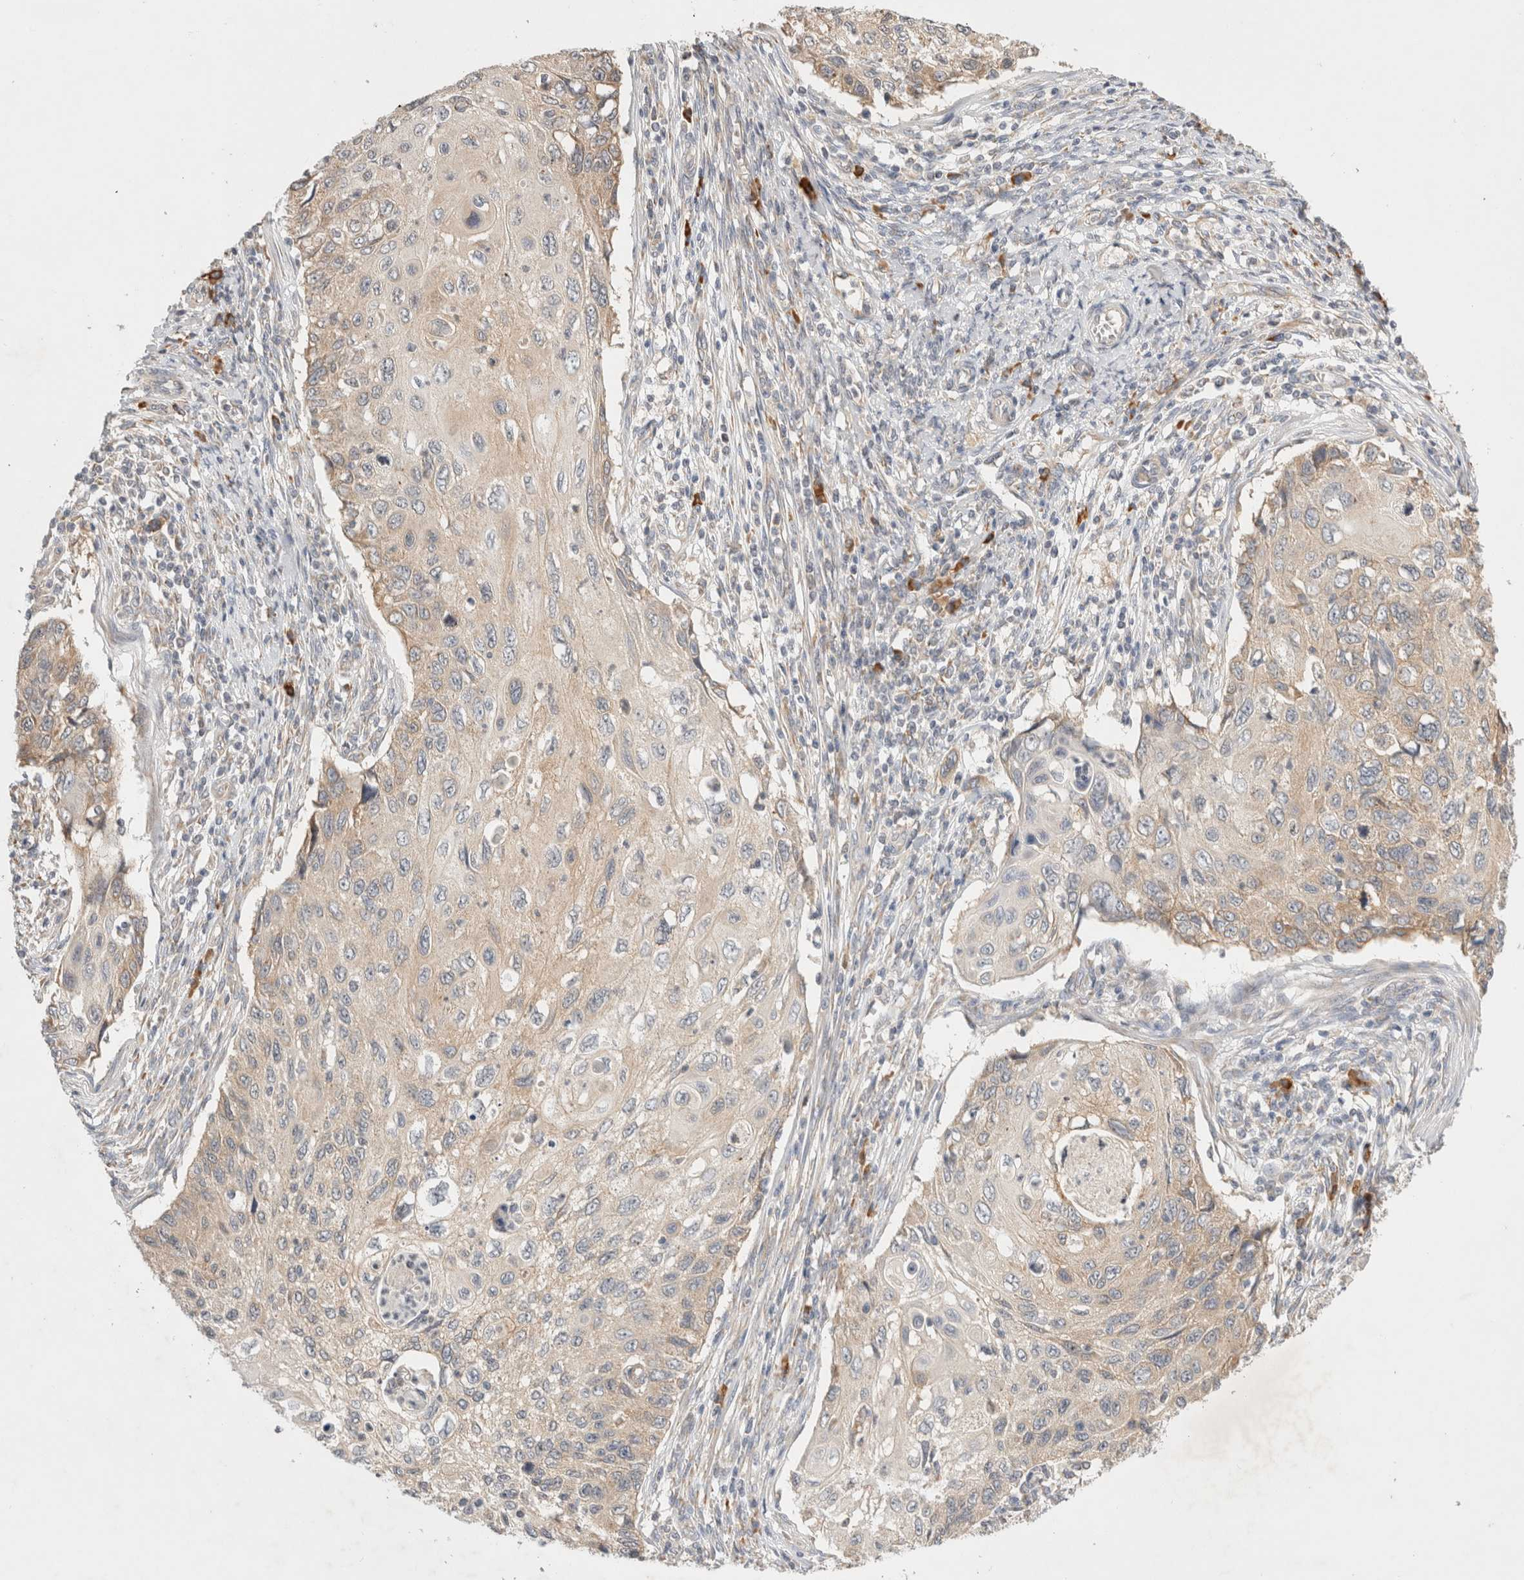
{"staining": {"intensity": "weak", "quantity": "<25%", "location": "cytoplasmic/membranous"}, "tissue": "cervical cancer", "cell_type": "Tumor cells", "image_type": "cancer", "snomed": [{"axis": "morphology", "description": "Squamous cell carcinoma, NOS"}, {"axis": "topography", "description": "Cervix"}], "caption": "High power microscopy image of an IHC micrograph of cervical squamous cell carcinoma, revealing no significant positivity in tumor cells.", "gene": "NEDD4L", "patient": {"sex": "female", "age": 70}}